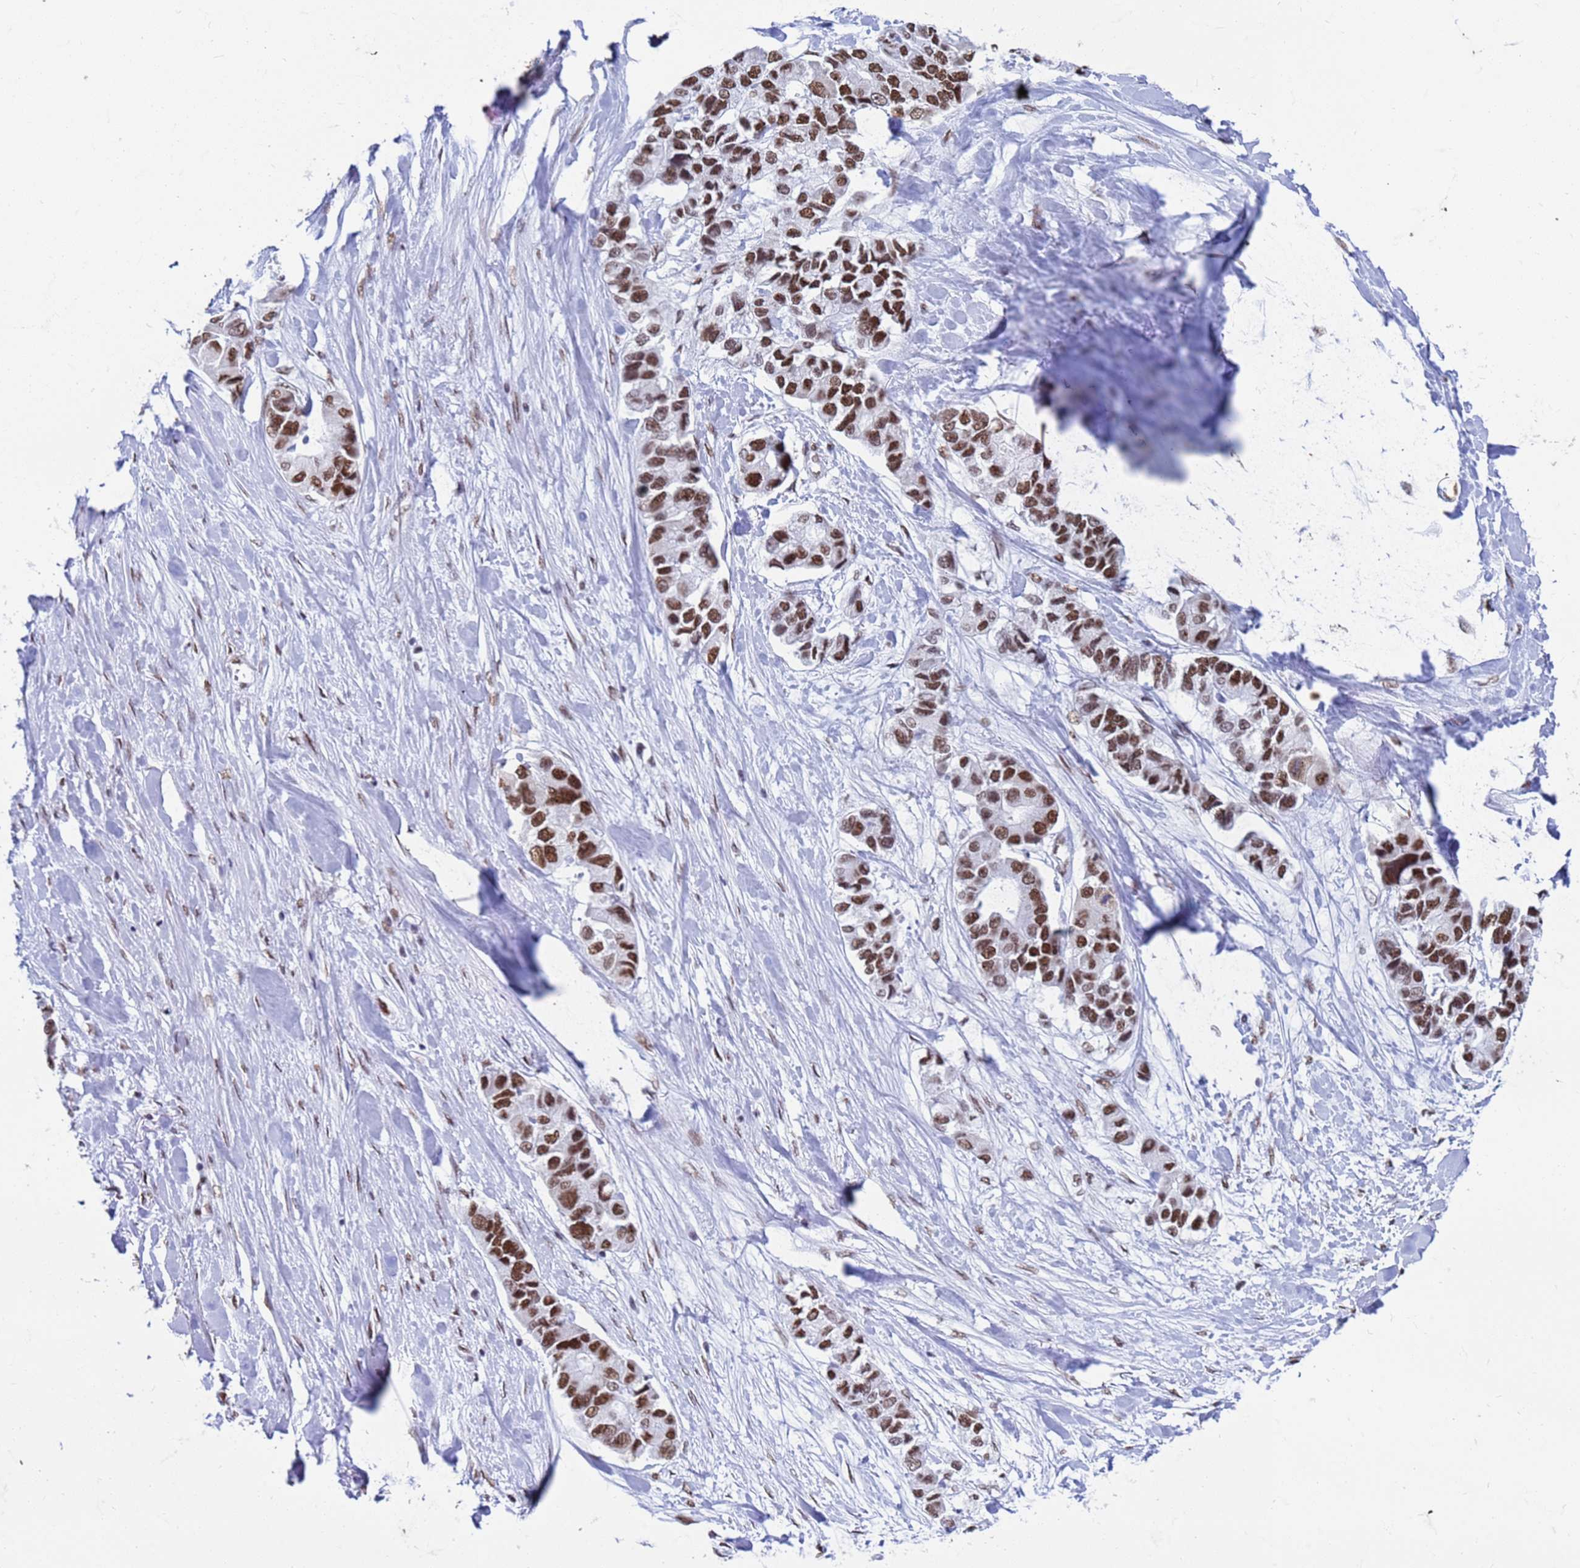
{"staining": {"intensity": "strong", "quantity": ">75%", "location": "nuclear"}, "tissue": "lung cancer", "cell_type": "Tumor cells", "image_type": "cancer", "snomed": [{"axis": "morphology", "description": "Adenocarcinoma, NOS"}, {"axis": "topography", "description": "Lung"}], "caption": "An immunohistochemistry histopathology image of tumor tissue is shown. Protein staining in brown highlights strong nuclear positivity in adenocarcinoma (lung) within tumor cells.", "gene": "FAM170B", "patient": {"sex": "female", "age": 54}}